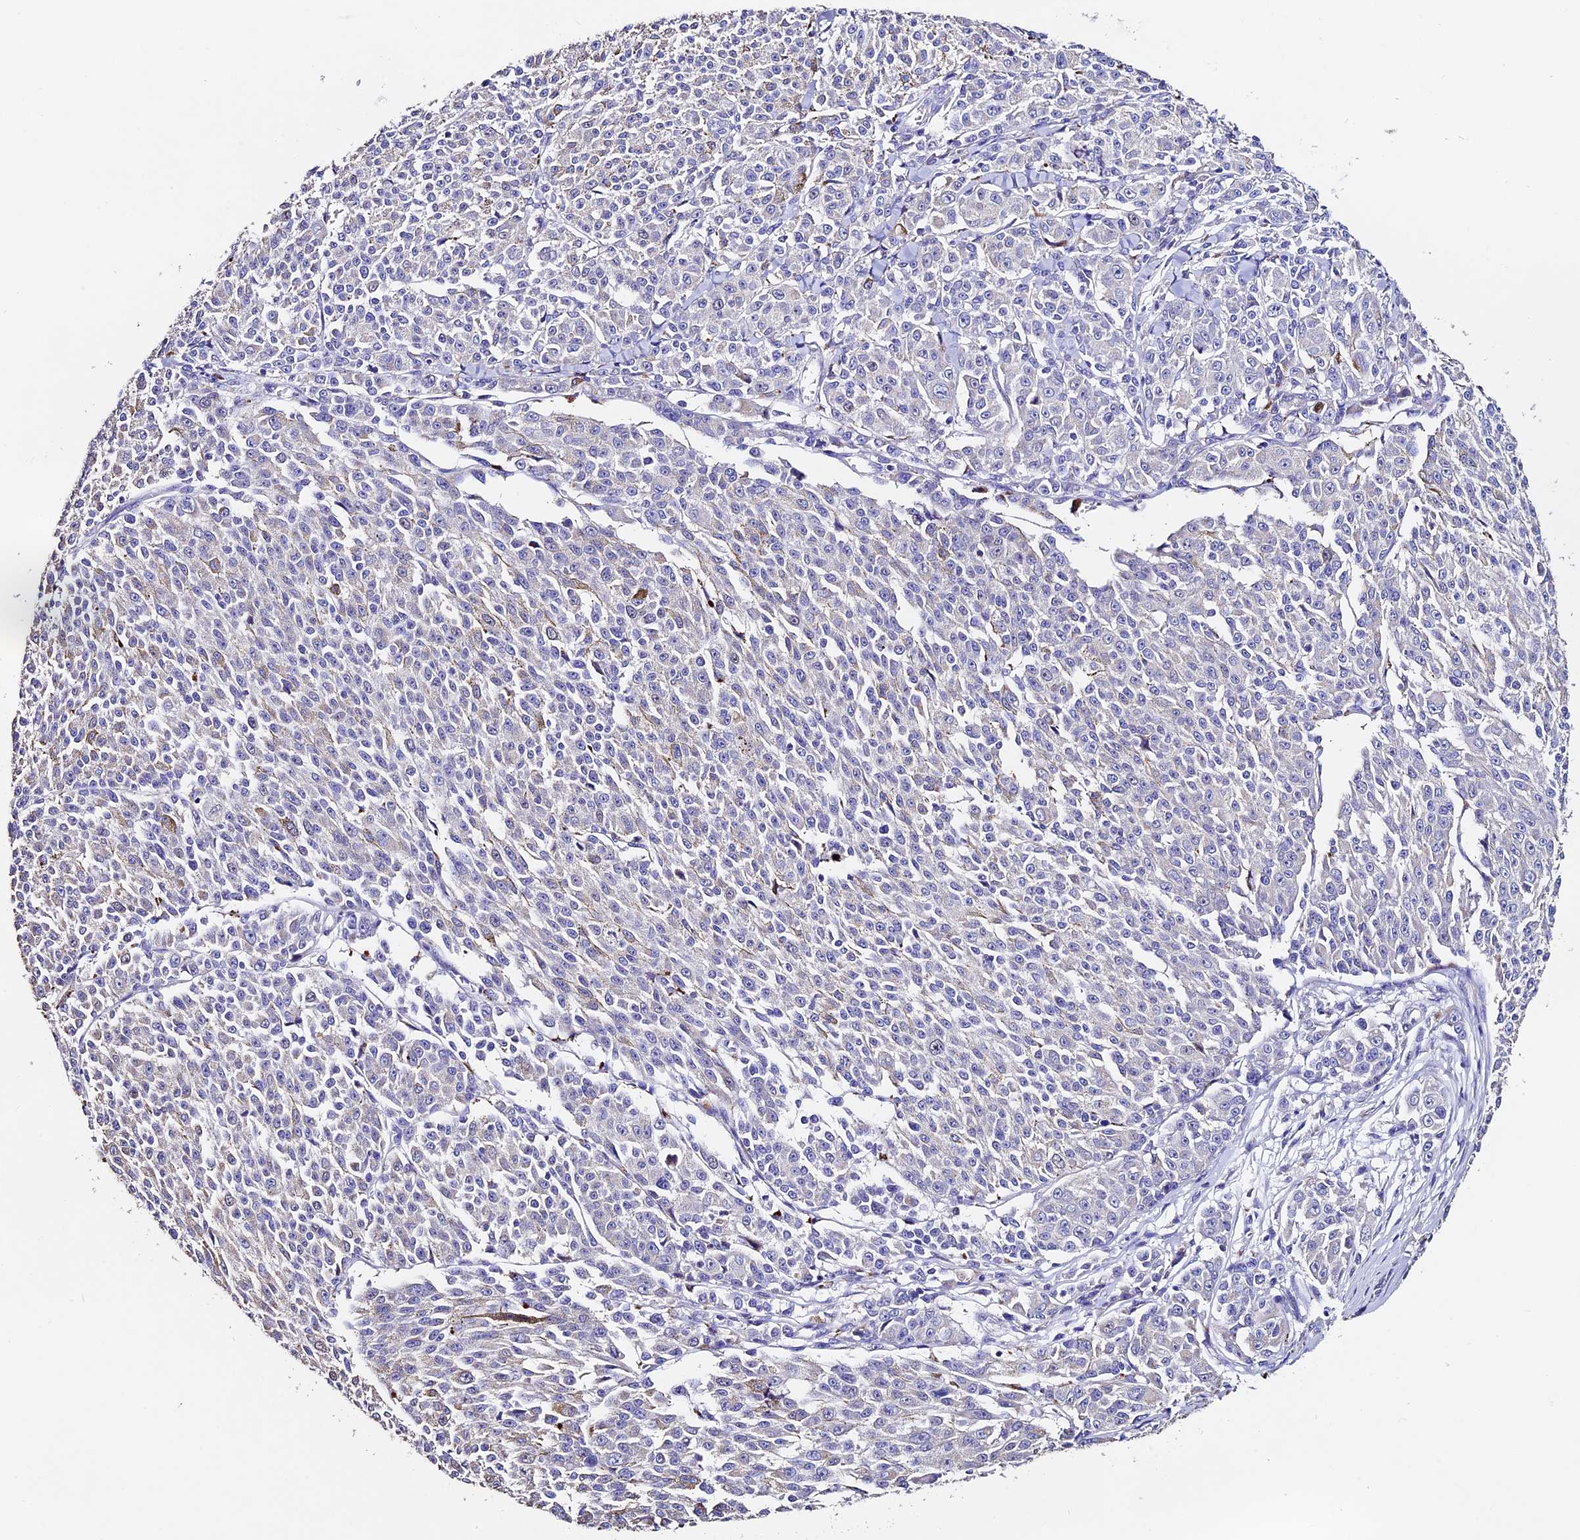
{"staining": {"intensity": "negative", "quantity": "none", "location": "none"}, "tissue": "melanoma", "cell_type": "Tumor cells", "image_type": "cancer", "snomed": [{"axis": "morphology", "description": "Malignant melanoma, NOS"}, {"axis": "topography", "description": "Skin"}], "caption": "An immunohistochemistry (IHC) micrograph of malignant melanoma is shown. There is no staining in tumor cells of malignant melanoma. (IHC, brightfield microscopy, high magnification).", "gene": "FBXW9", "patient": {"sex": "female", "age": 52}}